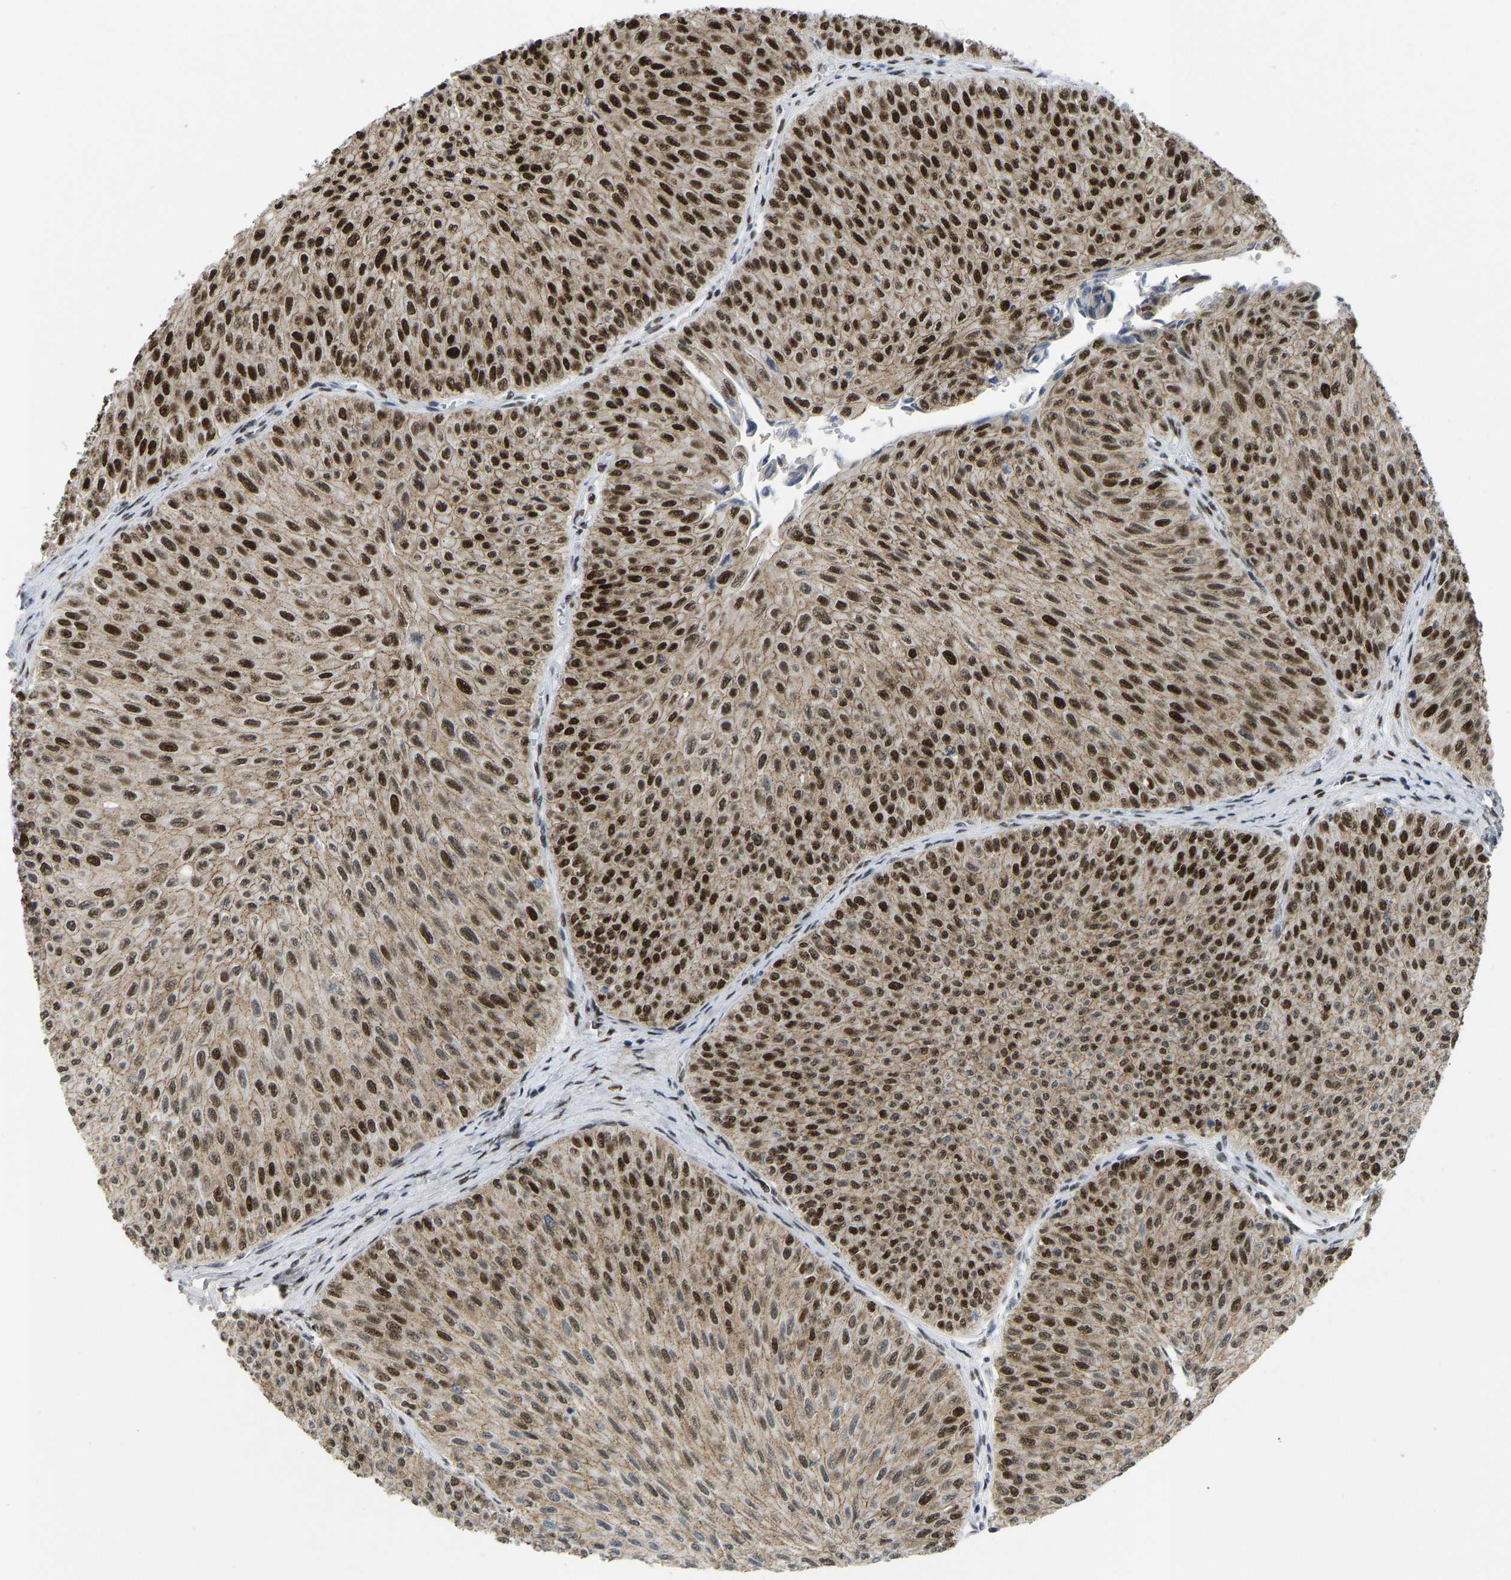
{"staining": {"intensity": "strong", "quantity": "25%-75%", "location": "cytoplasmic/membranous,nuclear"}, "tissue": "urothelial cancer", "cell_type": "Tumor cells", "image_type": "cancer", "snomed": [{"axis": "morphology", "description": "Urothelial carcinoma, Low grade"}, {"axis": "topography", "description": "Urinary bladder"}], "caption": "Human urothelial carcinoma (low-grade) stained for a protein (brown) reveals strong cytoplasmic/membranous and nuclear positive expression in about 25%-75% of tumor cells.", "gene": "FOXK1", "patient": {"sex": "male", "age": 78}}